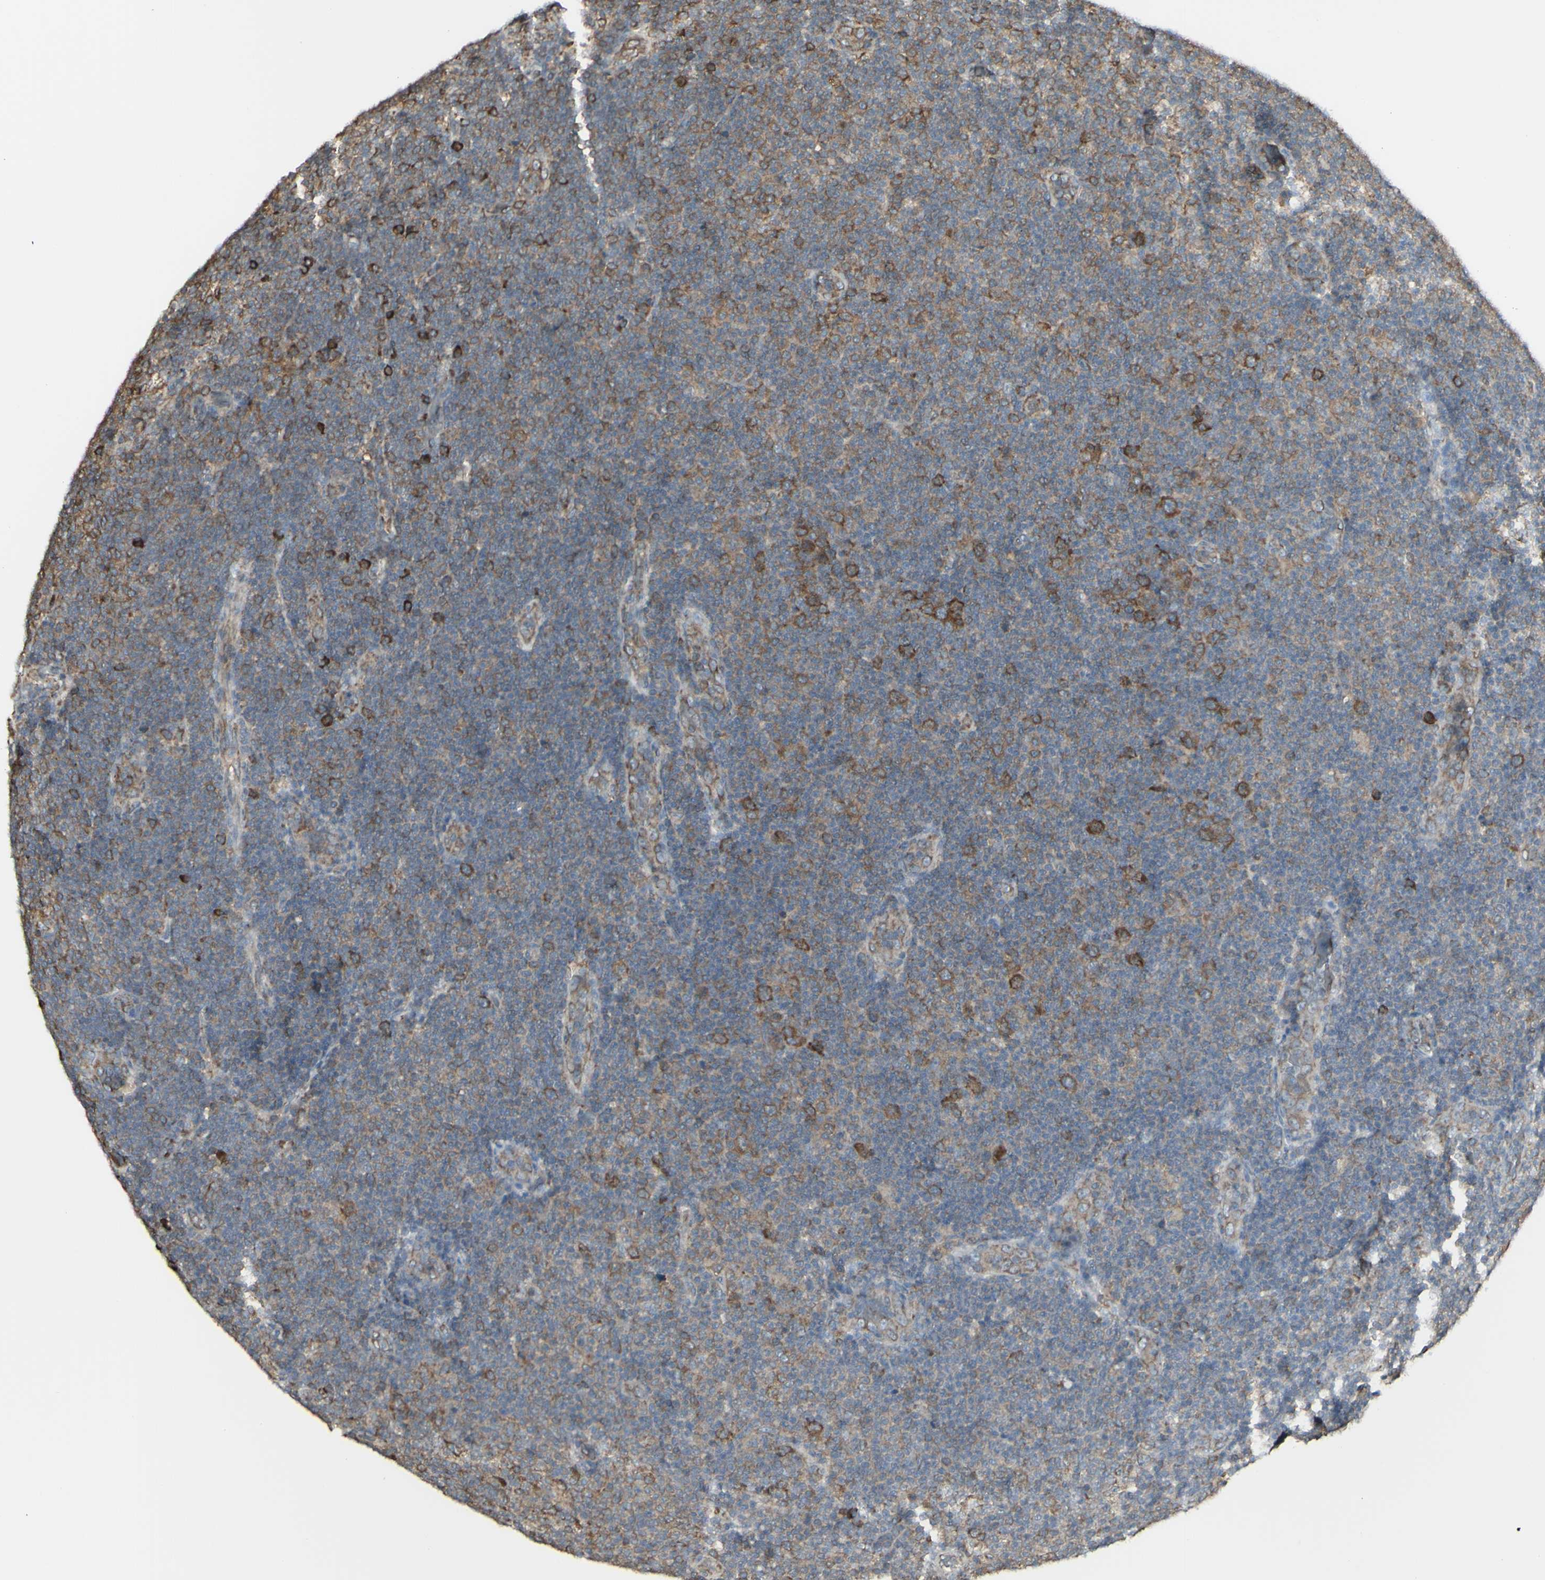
{"staining": {"intensity": "moderate", "quantity": "<25%", "location": "cytoplasmic/membranous"}, "tissue": "lymphoma", "cell_type": "Tumor cells", "image_type": "cancer", "snomed": [{"axis": "morphology", "description": "Malignant lymphoma, non-Hodgkin's type, Low grade"}, {"axis": "topography", "description": "Lymph node"}], "caption": "Immunohistochemistry (IHC) image of neoplastic tissue: human lymphoma stained using immunohistochemistry (IHC) exhibits low levels of moderate protein expression localized specifically in the cytoplasmic/membranous of tumor cells, appearing as a cytoplasmic/membranous brown color.", "gene": "EEF1B2", "patient": {"sex": "male", "age": 83}}